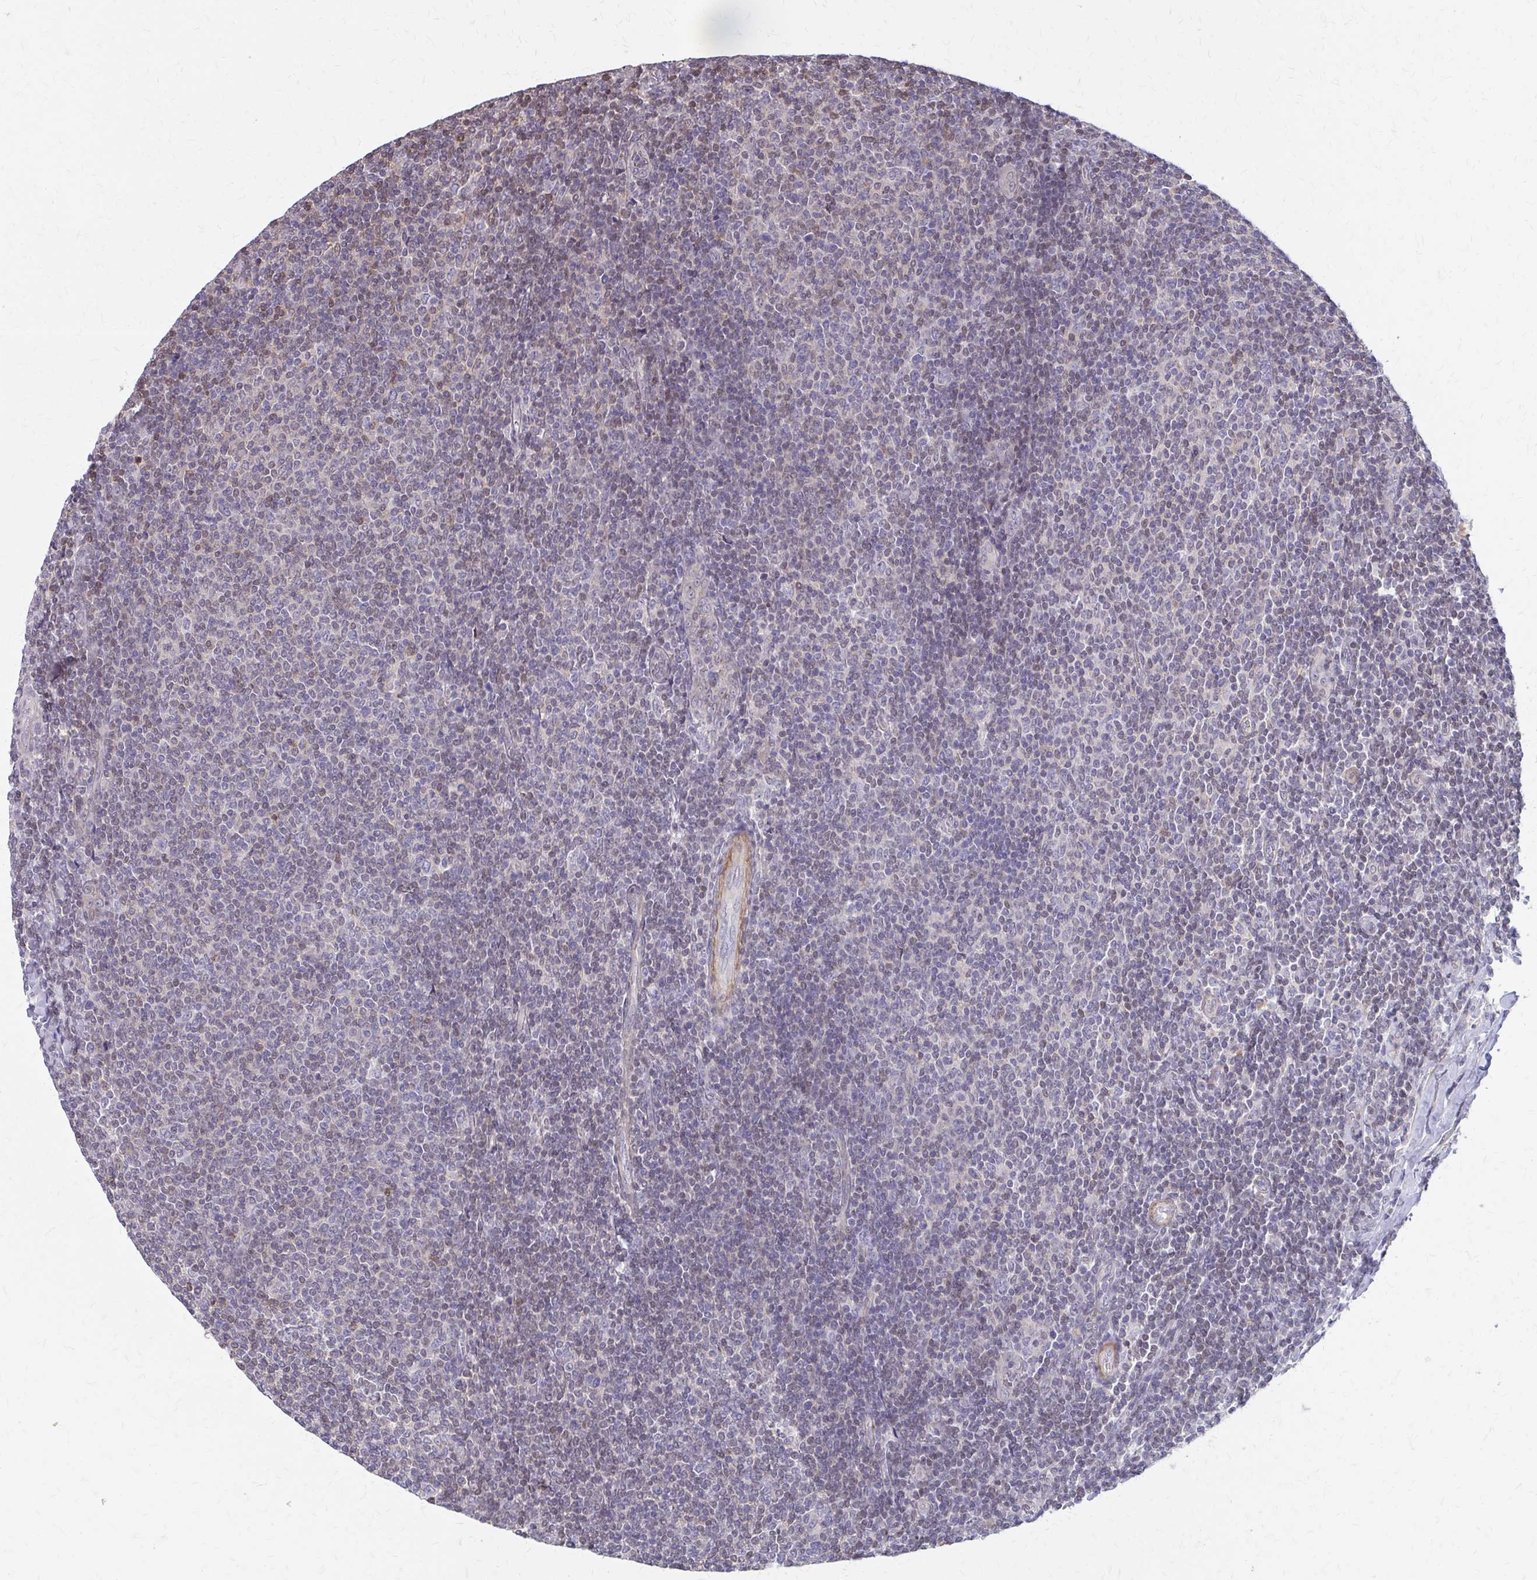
{"staining": {"intensity": "negative", "quantity": "none", "location": "none"}, "tissue": "lymphoma", "cell_type": "Tumor cells", "image_type": "cancer", "snomed": [{"axis": "morphology", "description": "Malignant lymphoma, non-Hodgkin's type, Low grade"}, {"axis": "topography", "description": "Lymph node"}], "caption": "Immunohistochemistry histopathology image of neoplastic tissue: low-grade malignant lymphoma, non-Hodgkin's type stained with DAB reveals no significant protein positivity in tumor cells.", "gene": "IFI44L", "patient": {"sex": "male", "age": 52}}